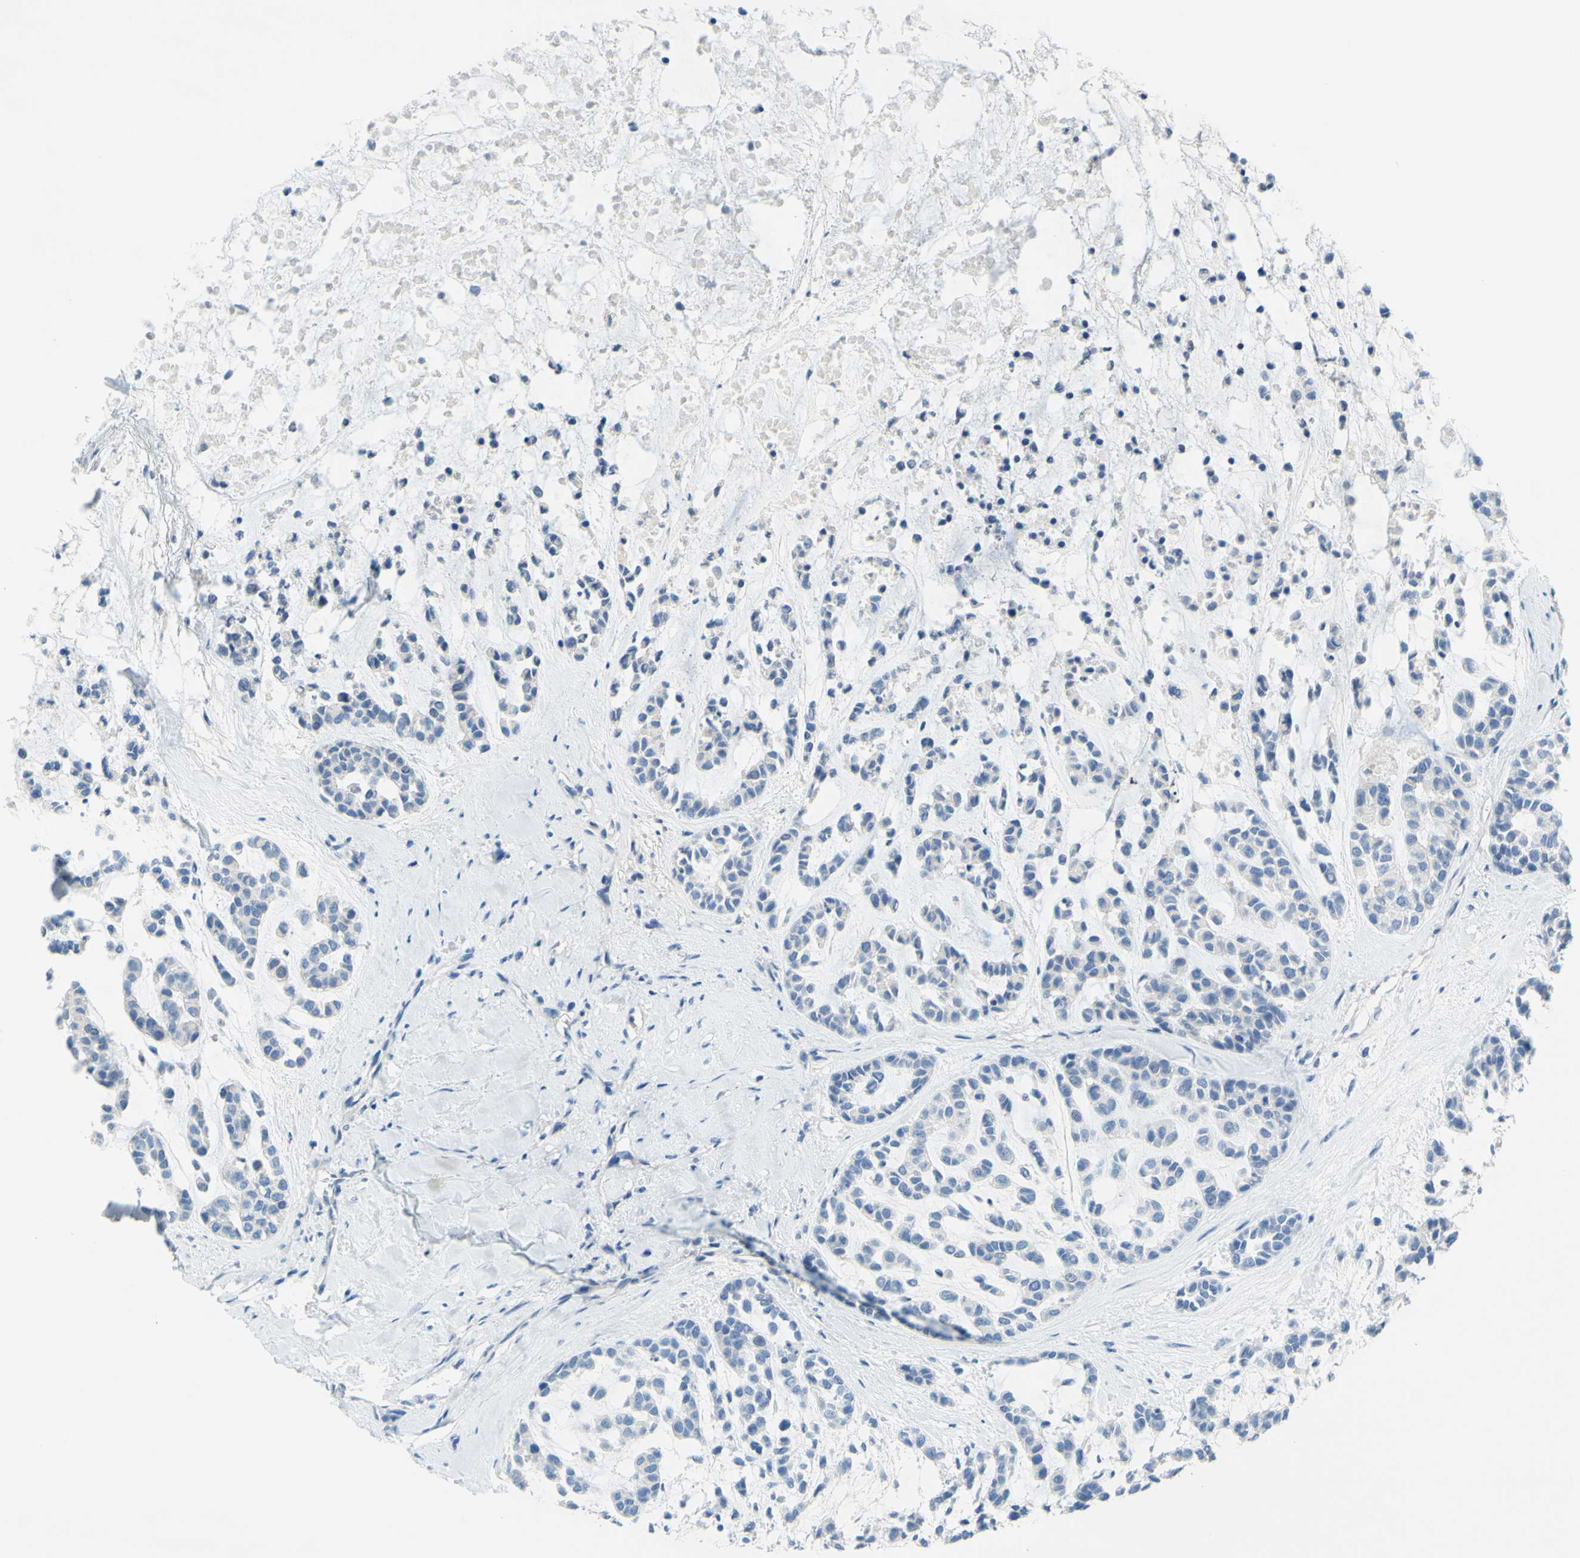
{"staining": {"intensity": "negative", "quantity": "none", "location": "none"}, "tissue": "head and neck cancer", "cell_type": "Tumor cells", "image_type": "cancer", "snomed": [{"axis": "morphology", "description": "Adenocarcinoma, NOS"}, {"axis": "morphology", "description": "Adenoma, NOS"}, {"axis": "topography", "description": "Head-Neck"}], "caption": "Head and neck cancer stained for a protein using IHC exhibits no expression tumor cells.", "gene": "SLC1A2", "patient": {"sex": "female", "age": 55}}